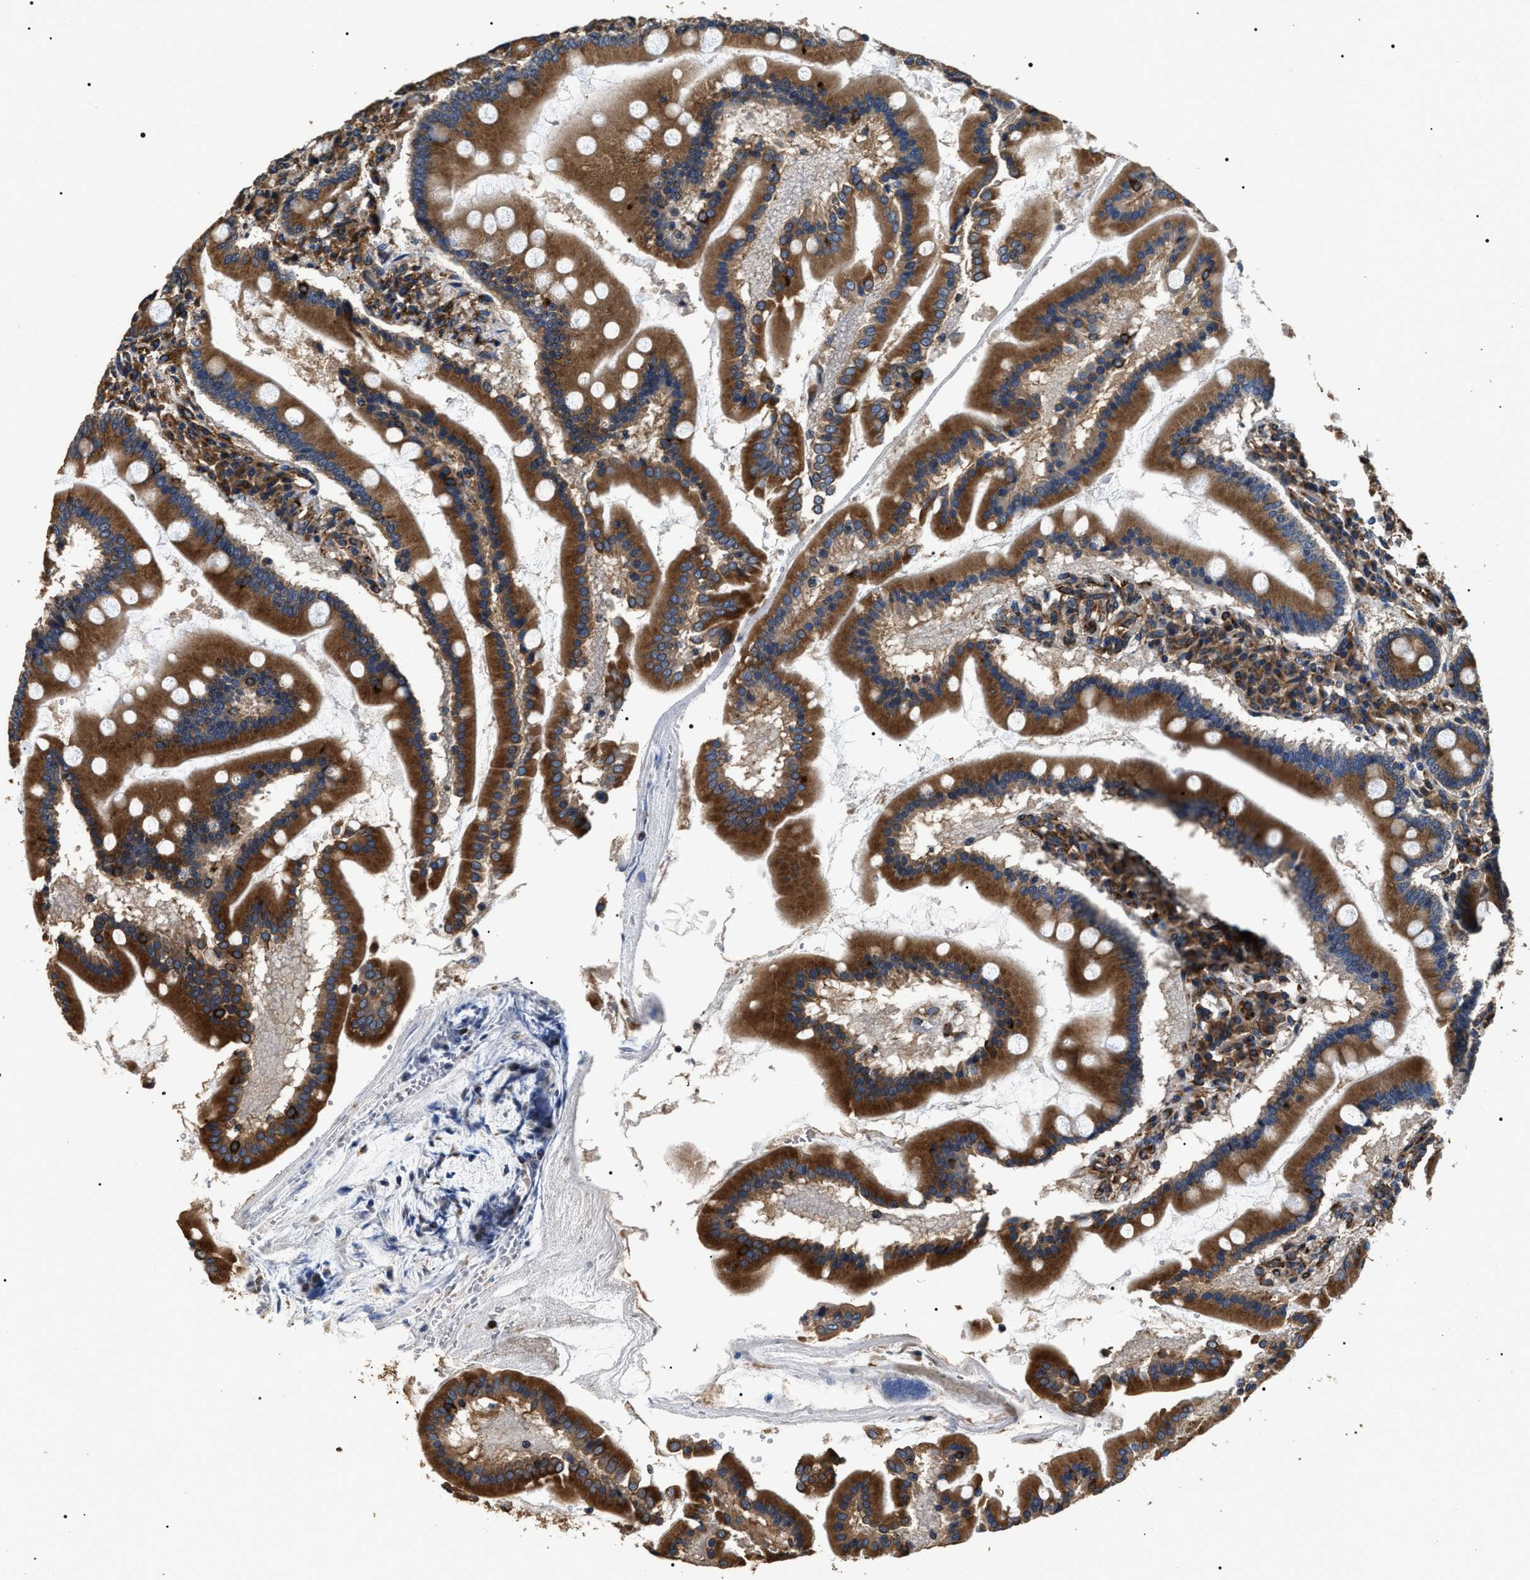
{"staining": {"intensity": "strong", "quantity": ">75%", "location": "cytoplasmic/membranous"}, "tissue": "duodenum", "cell_type": "Glandular cells", "image_type": "normal", "snomed": [{"axis": "morphology", "description": "Normal tissue, NOS"}, {"axis": "topography", "description": "Duodenum"}], "caption": "Immunohistochemical staining of normal human duodenum displays >75% levels of strong cytoplasmic/membranous protein expression in approximately >75% of glandular cells.", "gene": "KTN1", "patient": {"sex": "male", "age": 50}}